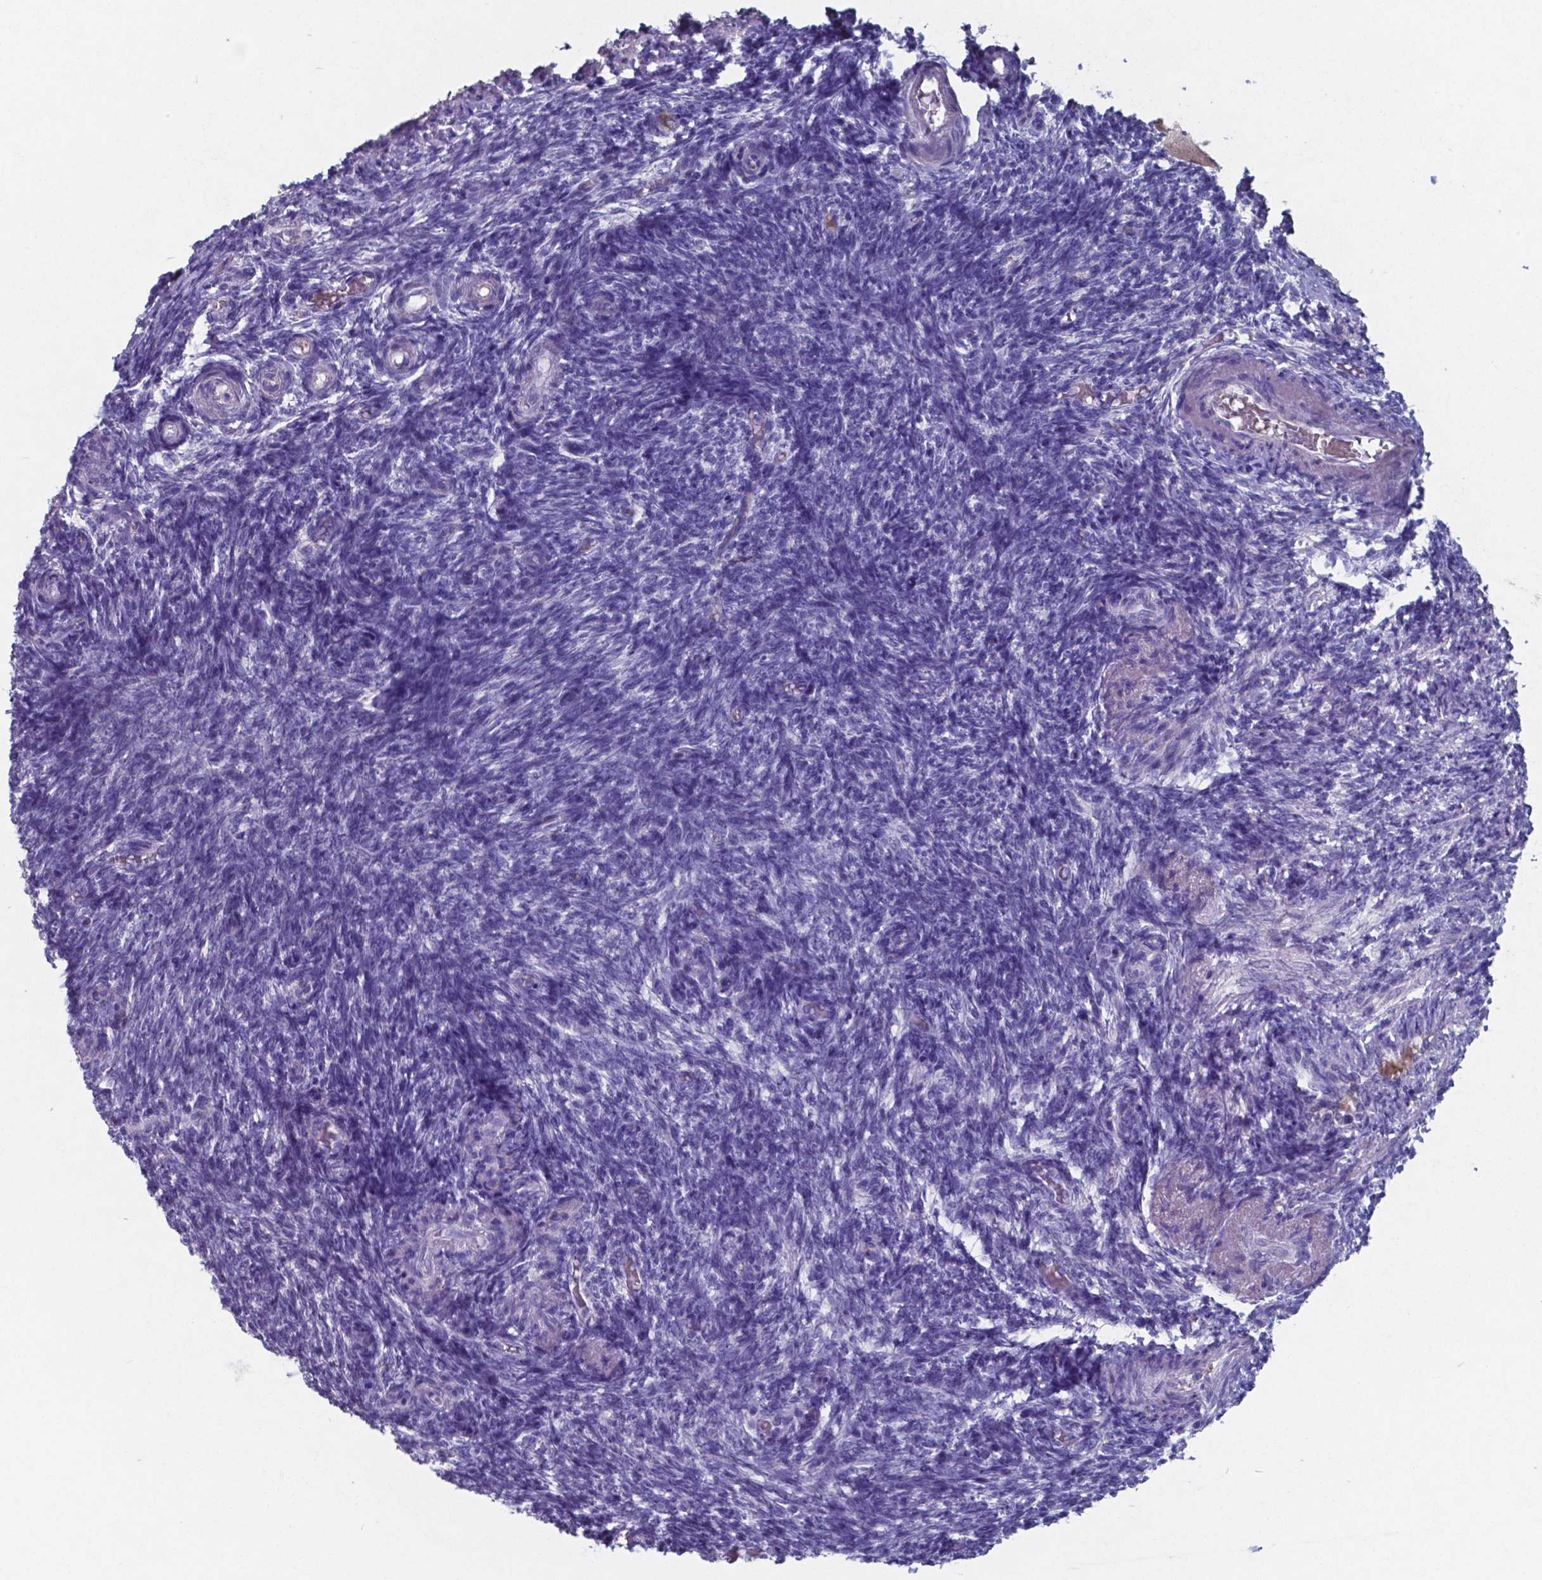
{"staining": {"intensity": "negative", "quantity": "none", "location": "none"}, "tissue": "ovary", "cell_type": "Ovarian stroma cells", "image_type": "normal", "snomed": [{"axis": "morphology", "description": "Normal tissue, NOS"}, {"axis": "topography", "description": "Ovary"}], "caption": "Immunohistochemistry (IHC) of benign human ovary demonstrates no staining in ovarian stroma cells. The staining was performed using DAB (3,3'-diaminobenzidine) to visualize the protein expression in brown, while the nuclei were stained in blue with hematoxylin (Magnification: 20x).", "gene": "TTR", "patient": {"sex": "female", "age": 39}}